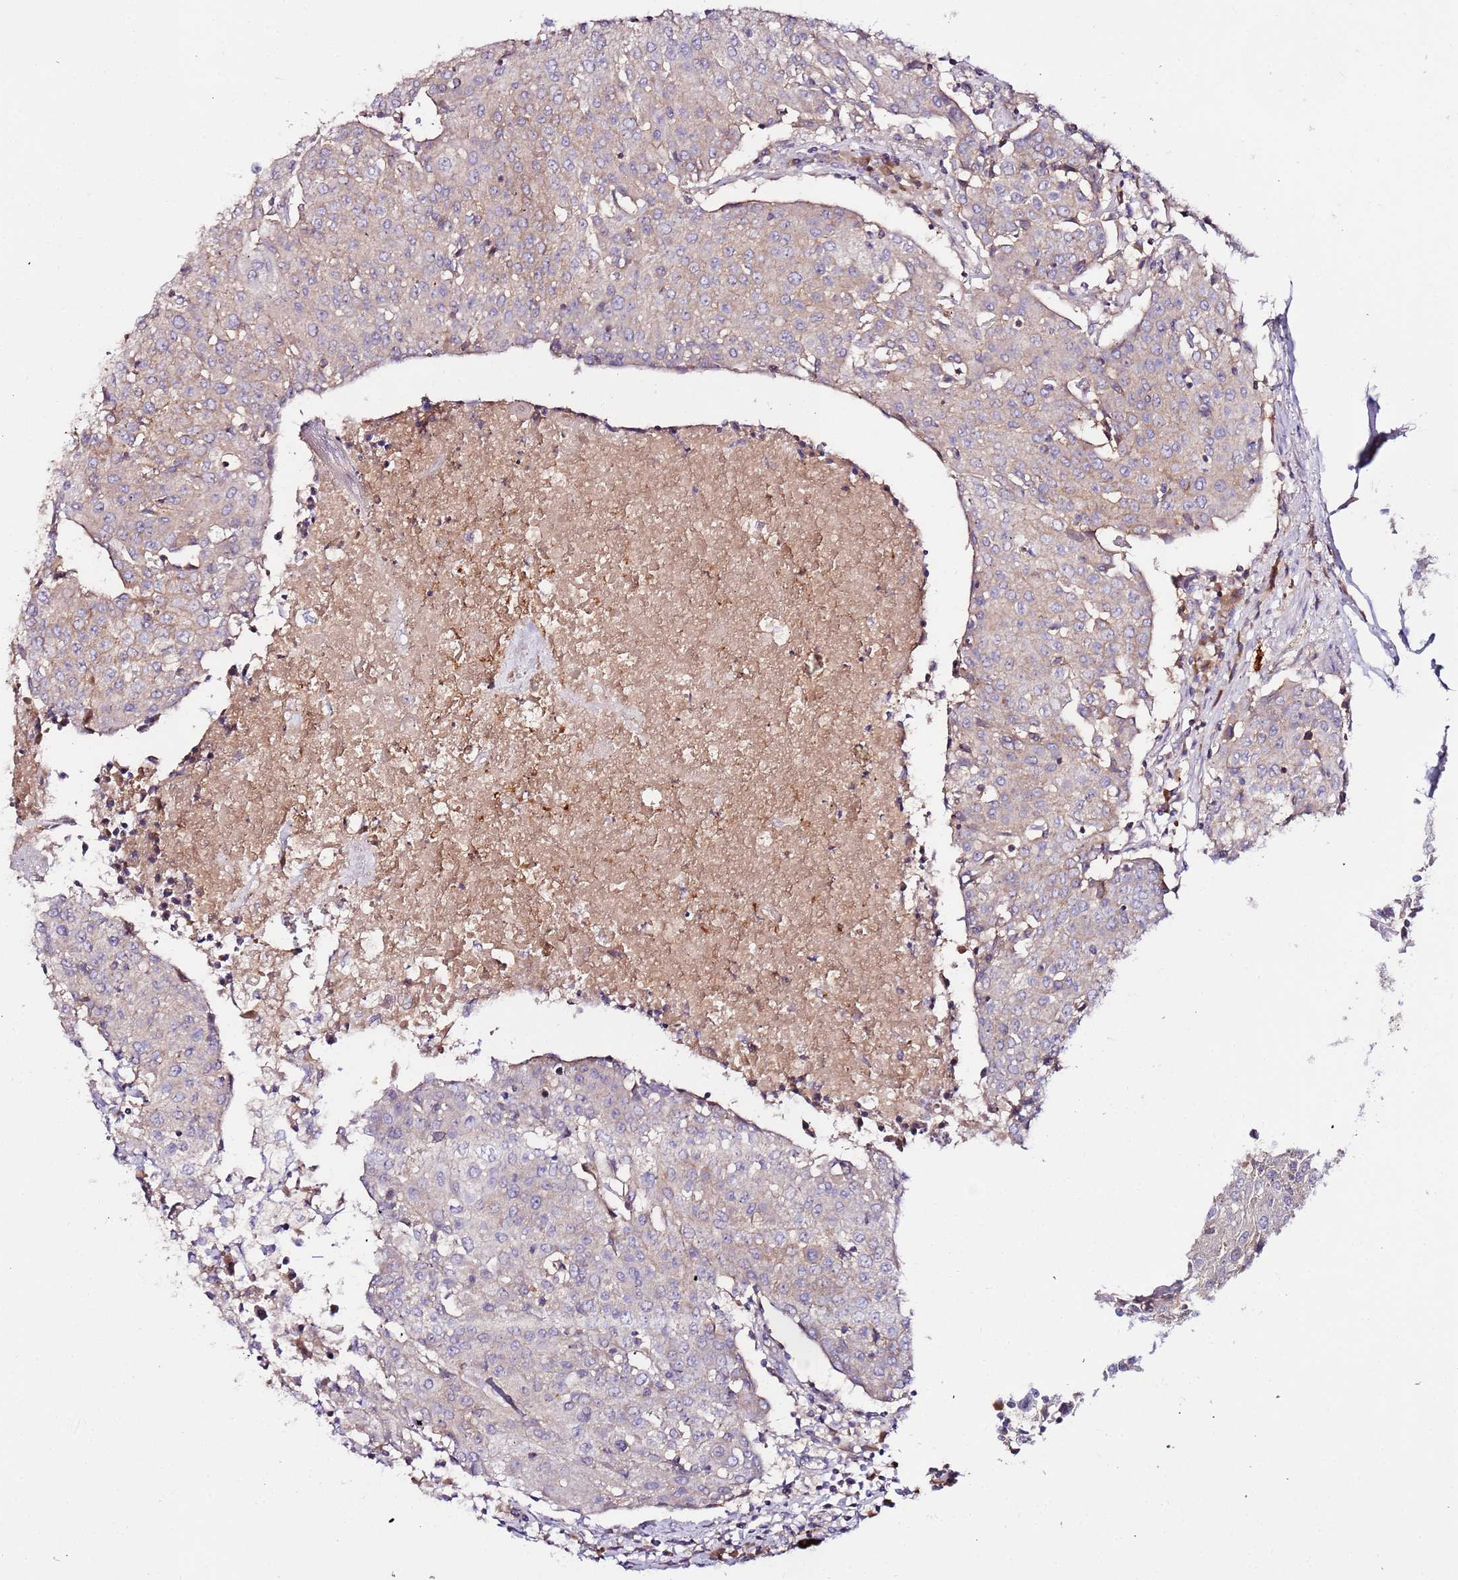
{"staining": {"intensity": "weak", "quantity": "25%-75%", "location": "cytoplasmic/membranous"}, "tissue": "urothelial cancer", "cell_type": "Tumor cells", "image_type": "cancer", "snomed": [{"axis": "morphology", "description": "Urothelial carcinoma, High grade"}, {"axis": "topography", "description": "Urinary bladder"}], "caption": "Immunohistochemistry micrograph of human high-grade urothelial carcinoma stained for a protein (brown), which exhibits low levels of weak cytoplasmic/membranous expression in about 25%-75% of tumor cells.", "gene": "FLVCR1", "patient": {"sex": "female", "age": 85}}